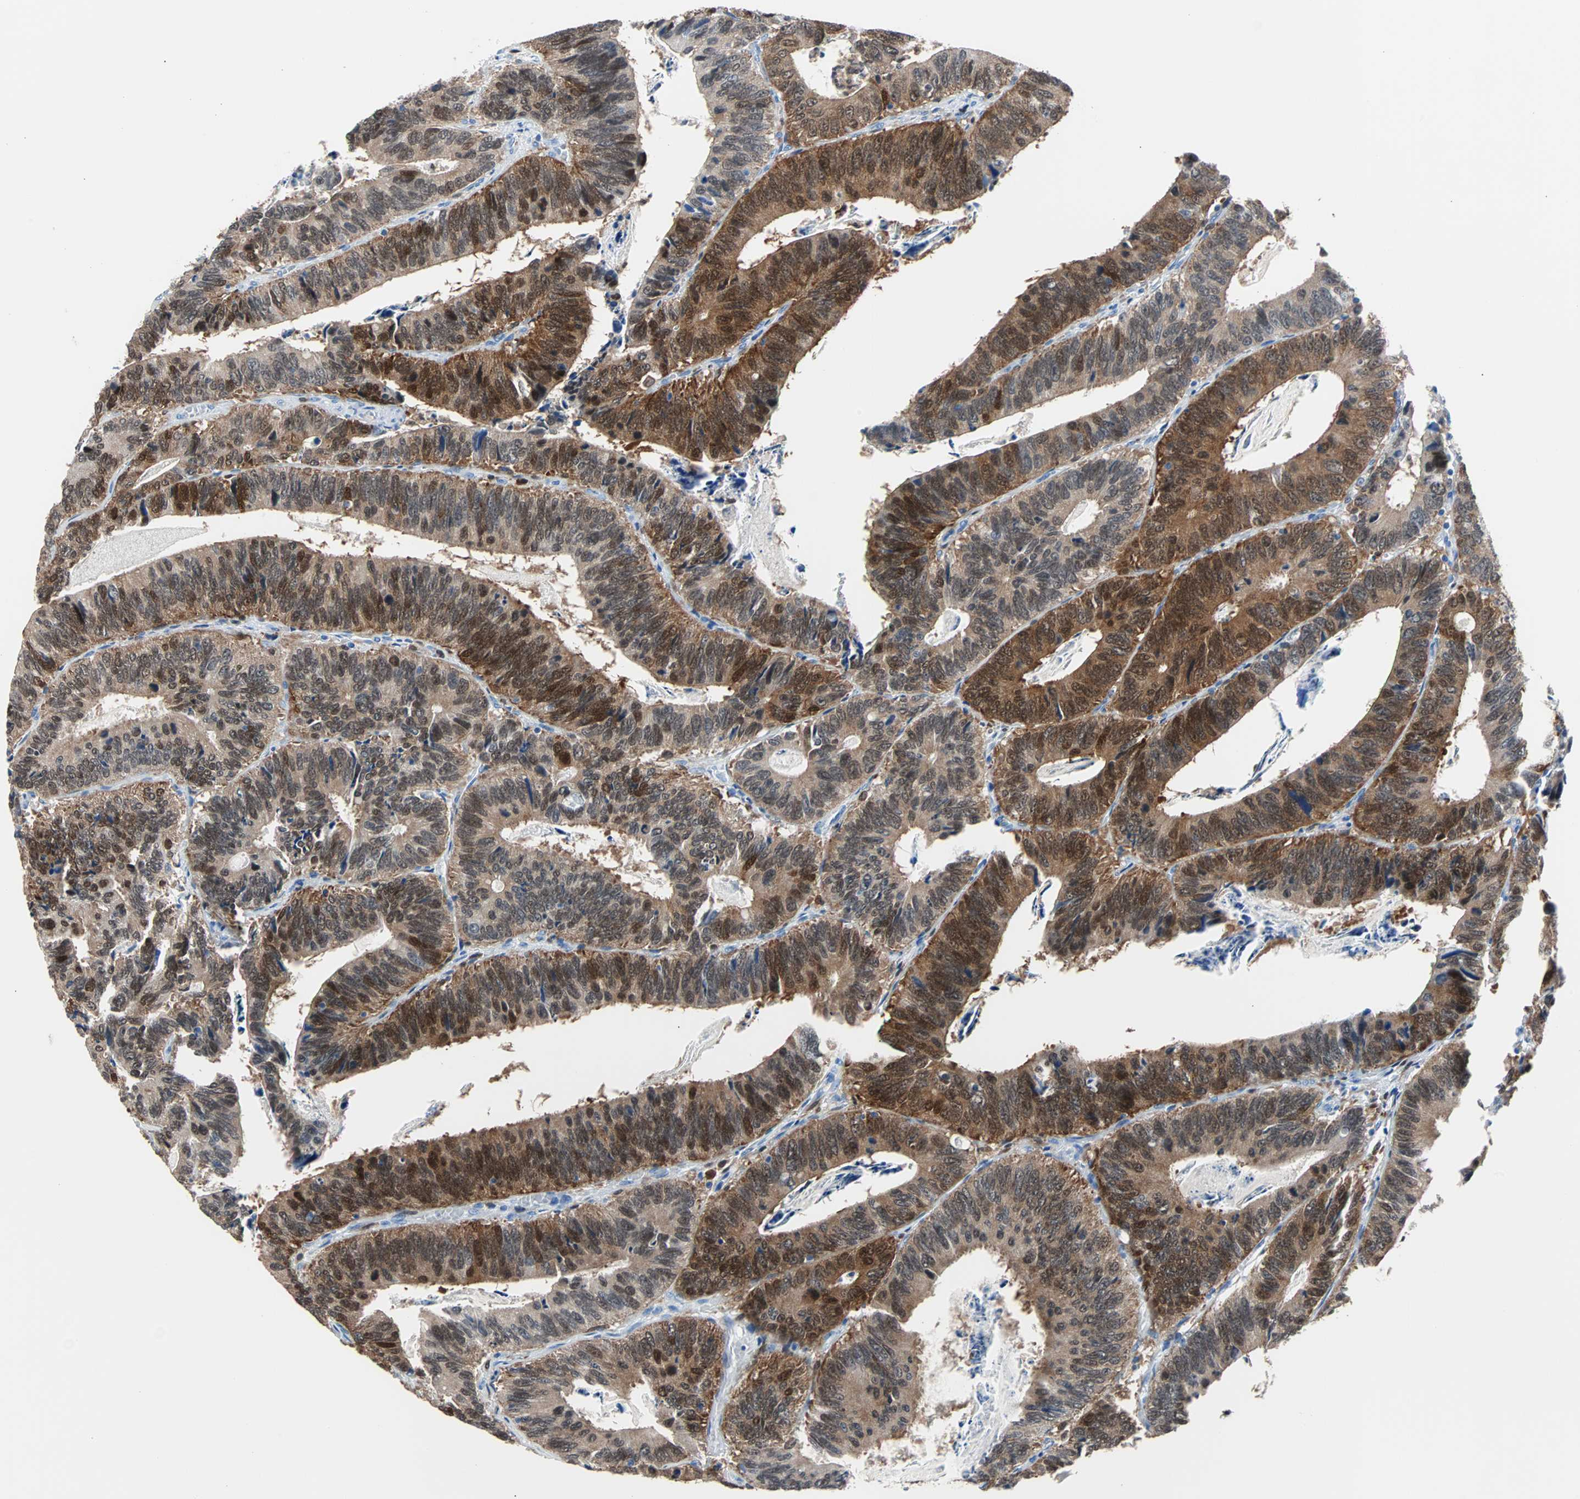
{"staining": {"intensity": "moderate", "quantity": ">75%", "location": "cytoplasmic/membranous"}, "tissue": "colorectal cancer", "cell_type": "Tumor cells", "image_type": "cancer", "snomed": [{"axis": "morphology", "description": "Adenocarcinoma, NOS"}, {"axis": "topography", "description": "Colon"}], "caption": "IHC micrograph of adenocarcinoma (colorectal) stained for a protein (brown), which shows medium levels of moderate cytoplasmic/membranous positivity in approximately >75% of tumor cells.", "gene": "SYK", "patient": {"sex": "male", "age": 72}}